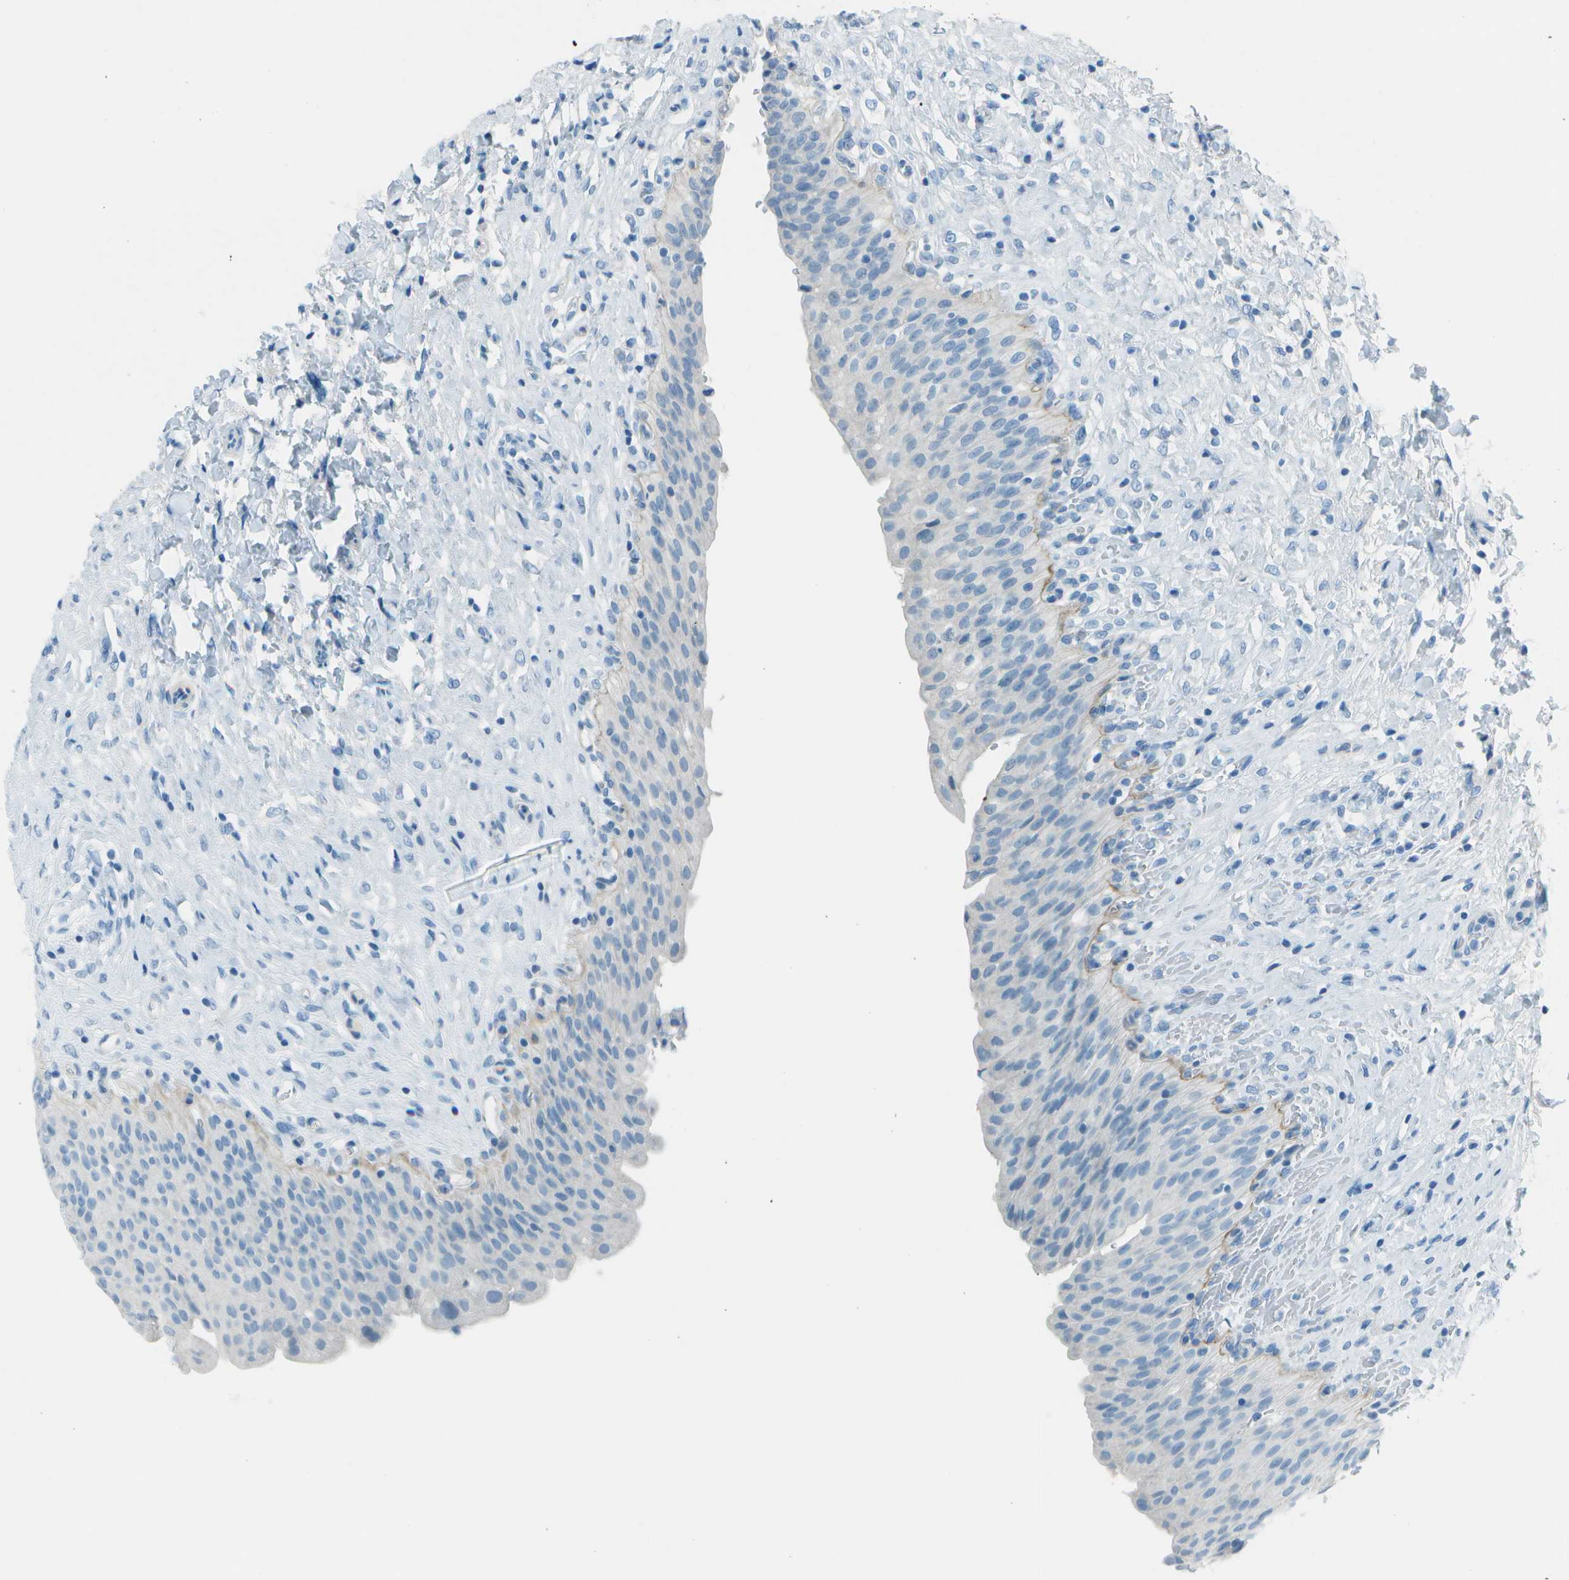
{"staining": {"intensity": "negative", "quantity": "none", "location": "none"}, "tissue": "urinary bladder", "cell_type": "Urothelial cells", "image_type": "normal", "snomed": [{"axis": "morphology", "description": "Urothelial carcinoma, High grade"}, {"axis": "topography", "description": "Urinary bladder"}], "caption": "Immunohistochemistry (IHC) of unremarkable urinary bladder reveals no positivity in urothelial cells. (Brightfield microscopy of DAB (3,3'-diaminobenzidine) immunohistochemistry at high magnification).", "gene": "FGF1", "patient": {"sex": "male", "age": 46}}